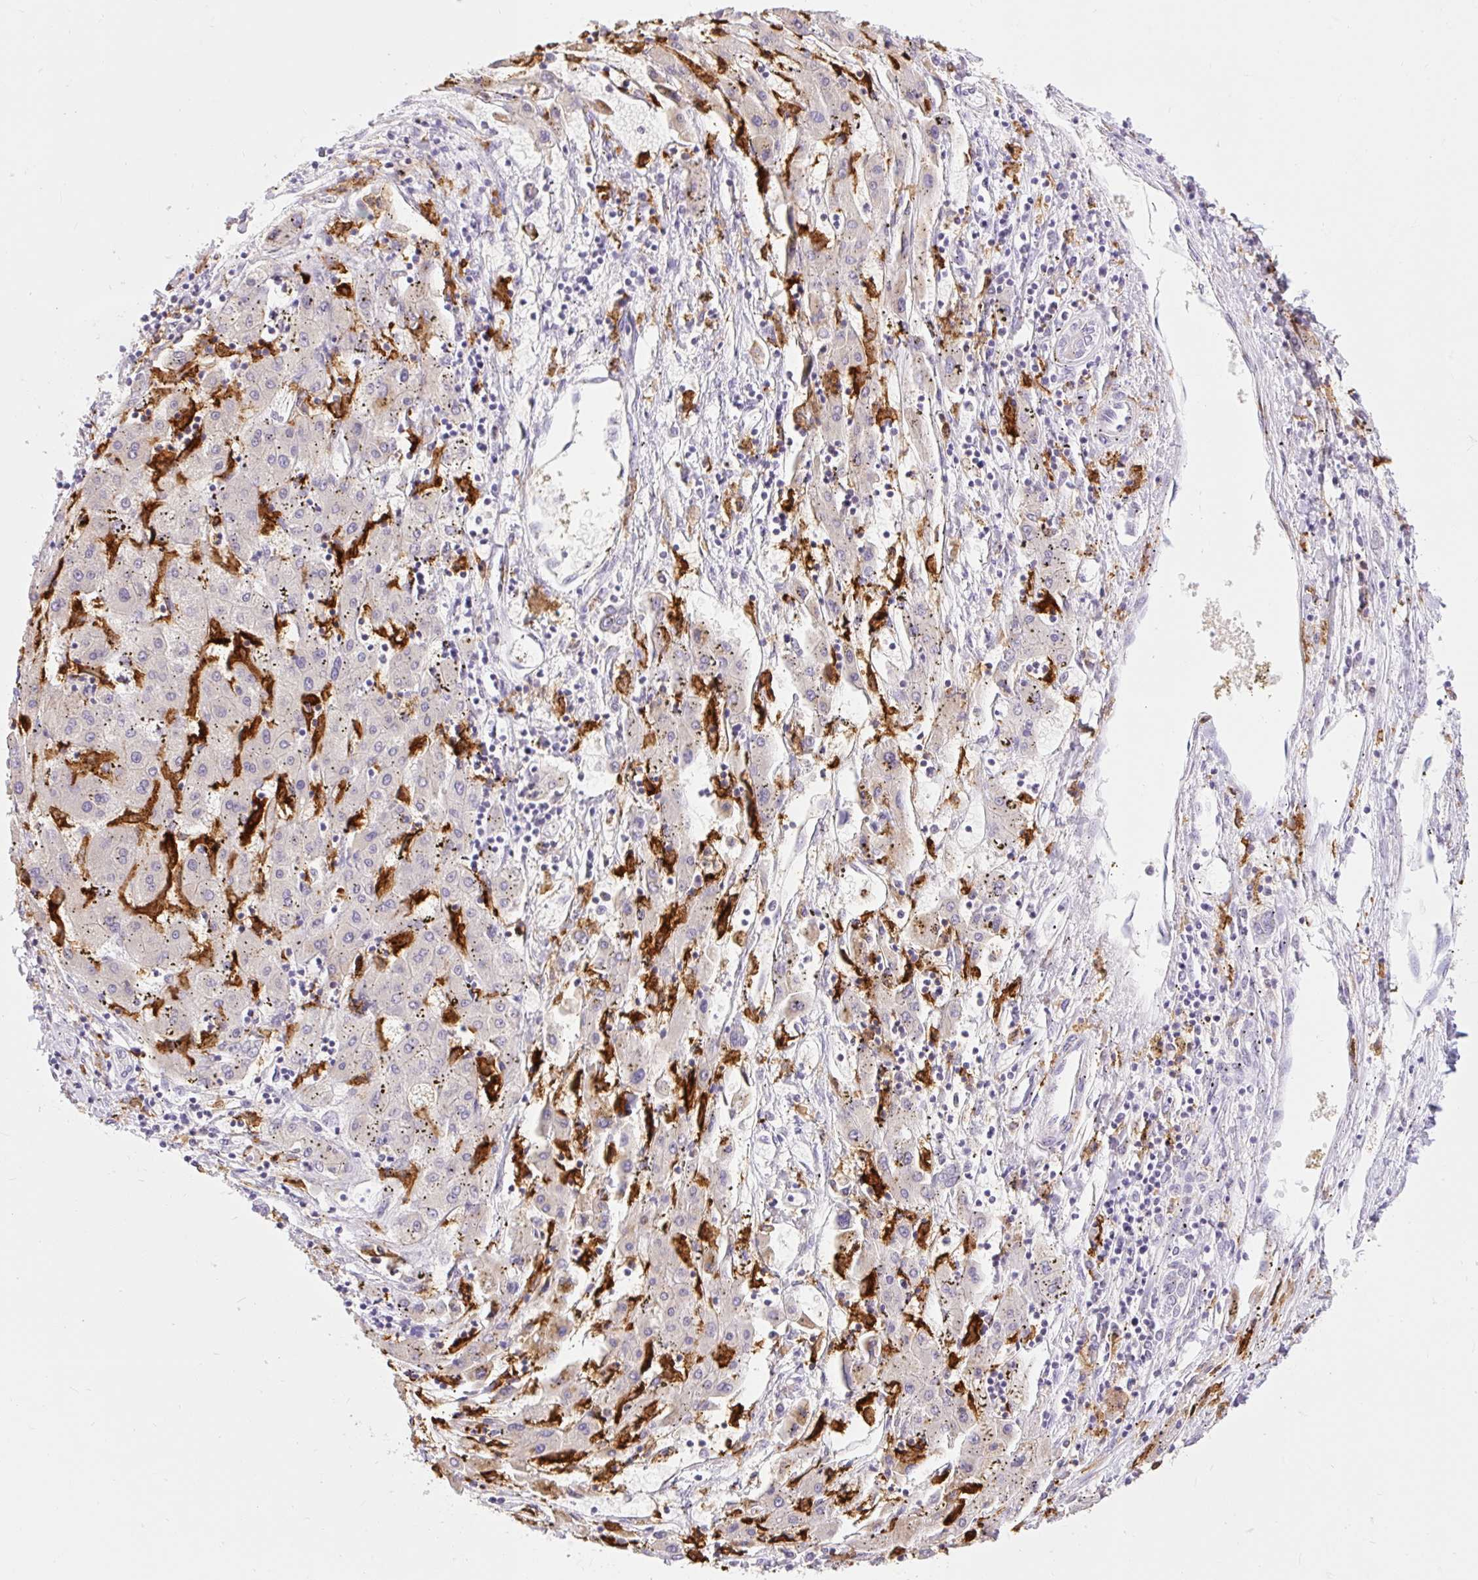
{"staining": {"intensity": "negative", "quantity": "none", "location": "none"}, "tissue": "liver cancer", "cell_type": "Tumor cells", "image_type": "cancer", "snomed": [{"axis": "morphology", "description": "Carcinoma, Hepatocellular, NOS"}, {"axis": "topography", "description": "Liver"}], "caption": "Tumor cells are negative for protein expression in human hepatocellular carcinoma (liver).", "gene": "SIGLEC1", "patient": {"sex": "male", "age": 72}}